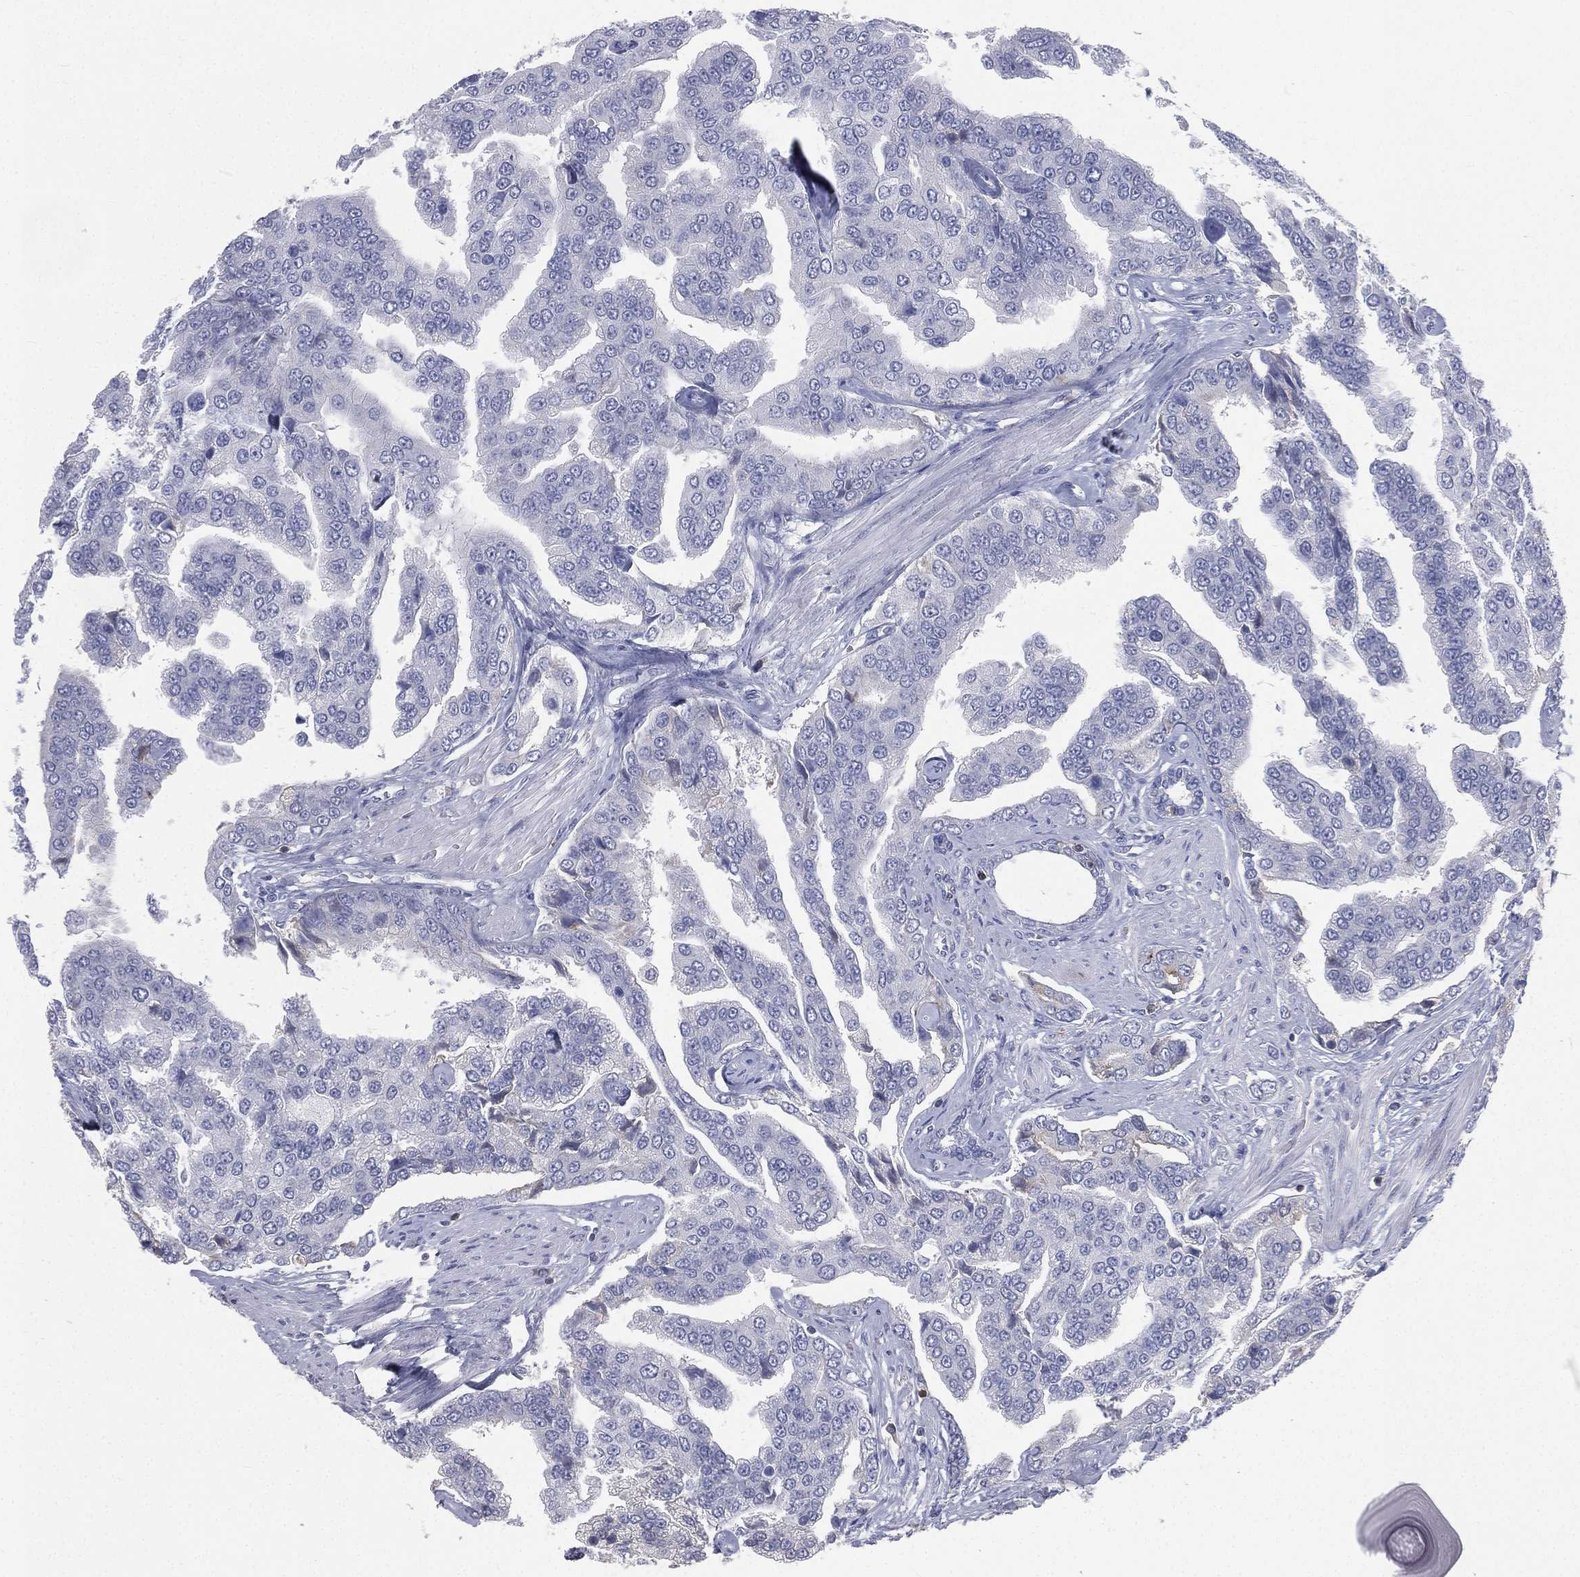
{"staining": {"intensity": "negative", "quantity": "none", "location": "none"}, "tissue": "prostate cancer", "cell_type": "Tumor cells", "image_type": "cancer", "snomed": [{"axis": "morphology", "description": "Adenocarcinoma, NOS"}, {"axis": "topography", "description": "Prostate and seminal vesicle, NOS"}, {"axis": "topography", "description": "Prostate"}], "caption": "High magnification brightfield microscopy of adenocarcinoma (prostate) stained with DAB (3,3'-diaminobenzidine) (brown) and counterstained with hematoxylin (blue): tumor cells show no significant staining.", "gene": "CD3D", "patient": {"sex": "male", "age": 69}}